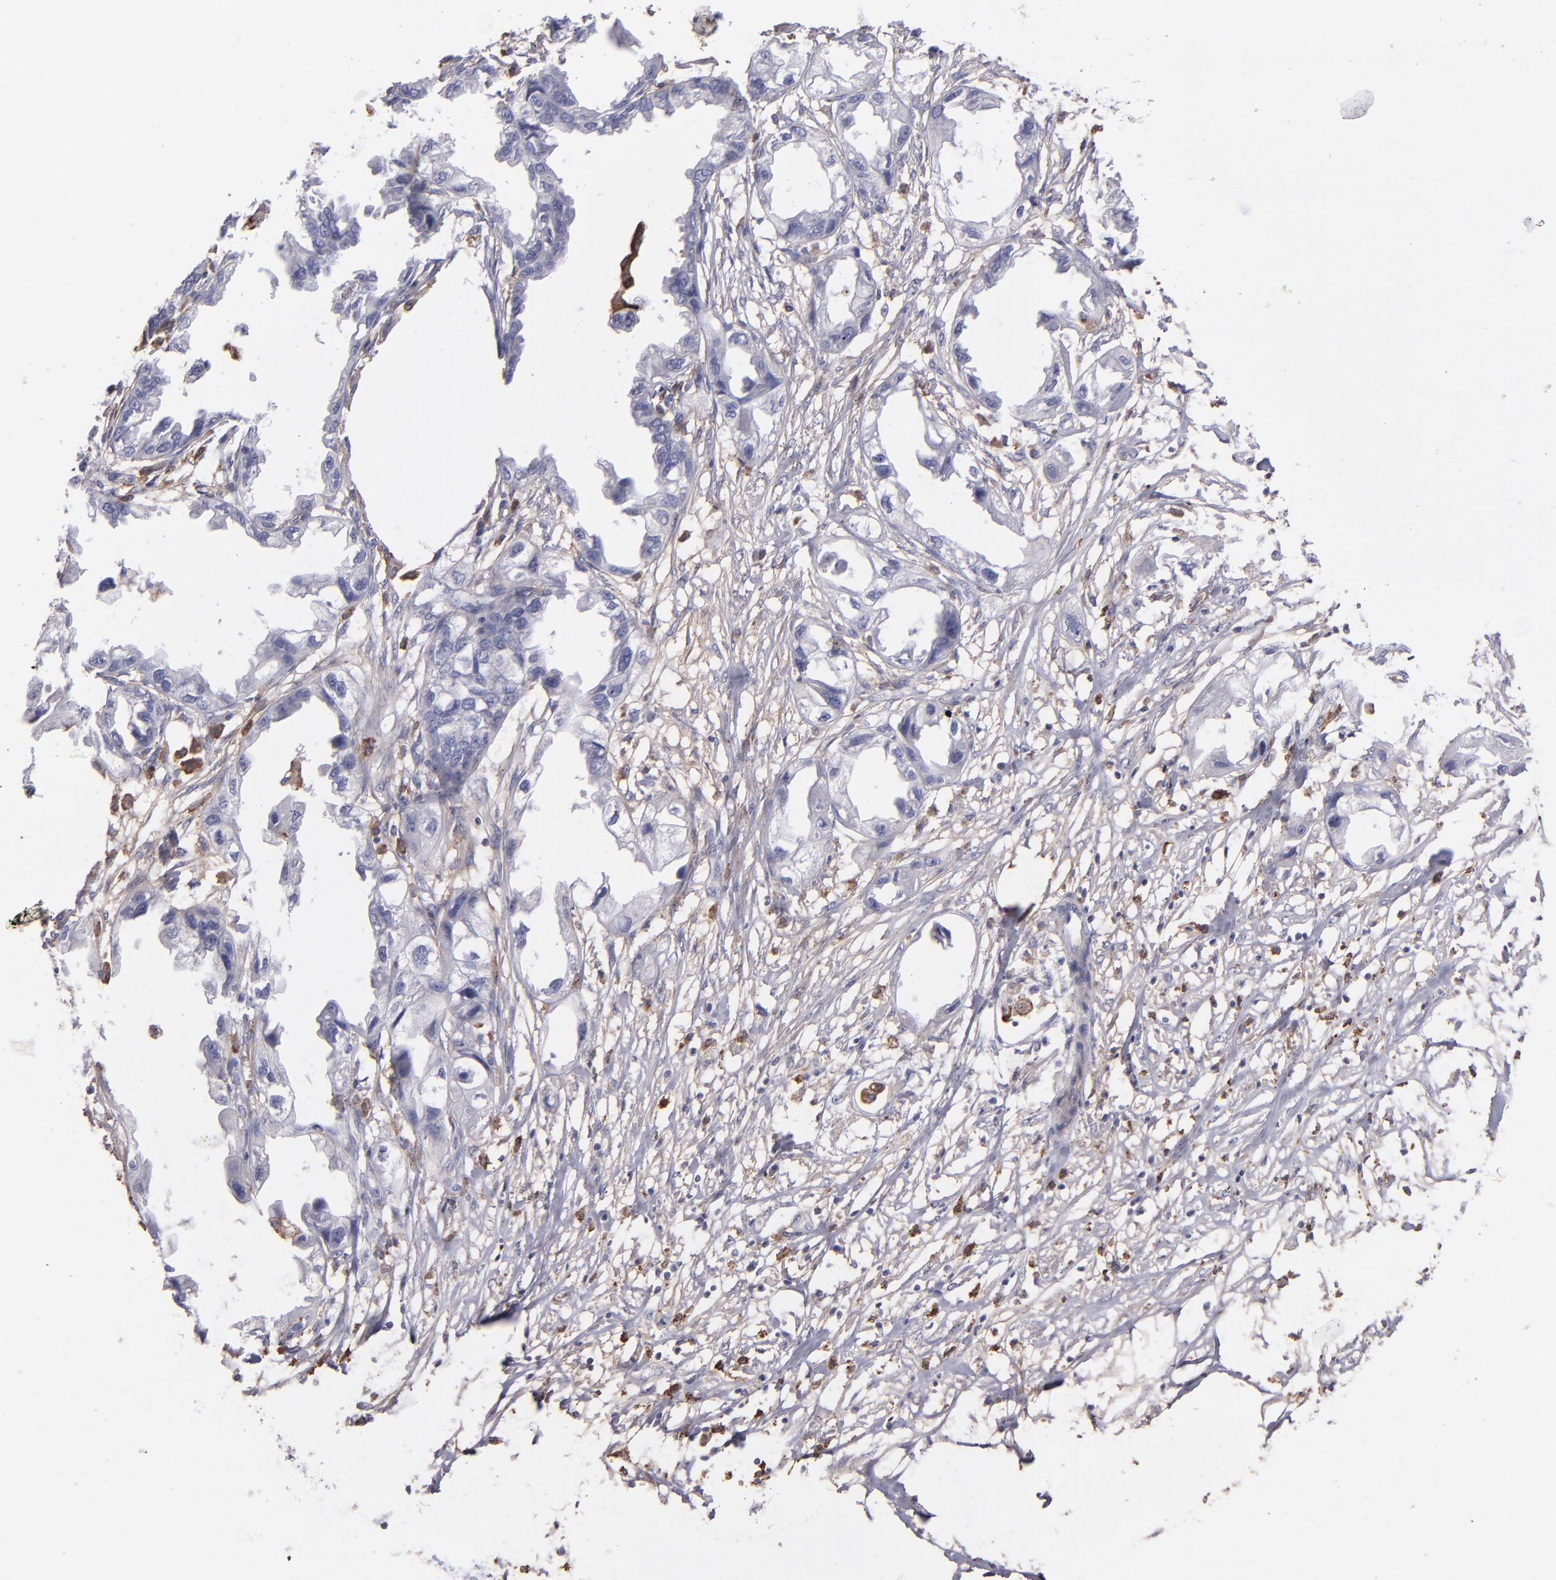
{"staining": {"intensity": "negative", "quantity": "none", "location": "none"}, "tissue": "endometrial cancer", "cell_type": "Tumor cells", "image_type": "cancer", "snomed": [{"axis": "morphology", "description": "Adenocarcinoma, NOS"}, {"axis": "topography", "description": "Endometrium"}], "caption": "IHC micrograph of human endometrial cancer stained for a protein (brown), which reveals no expression in tumor cells.", "gene": "C1QA", "patient": {"sex": "female", "age": 67}}